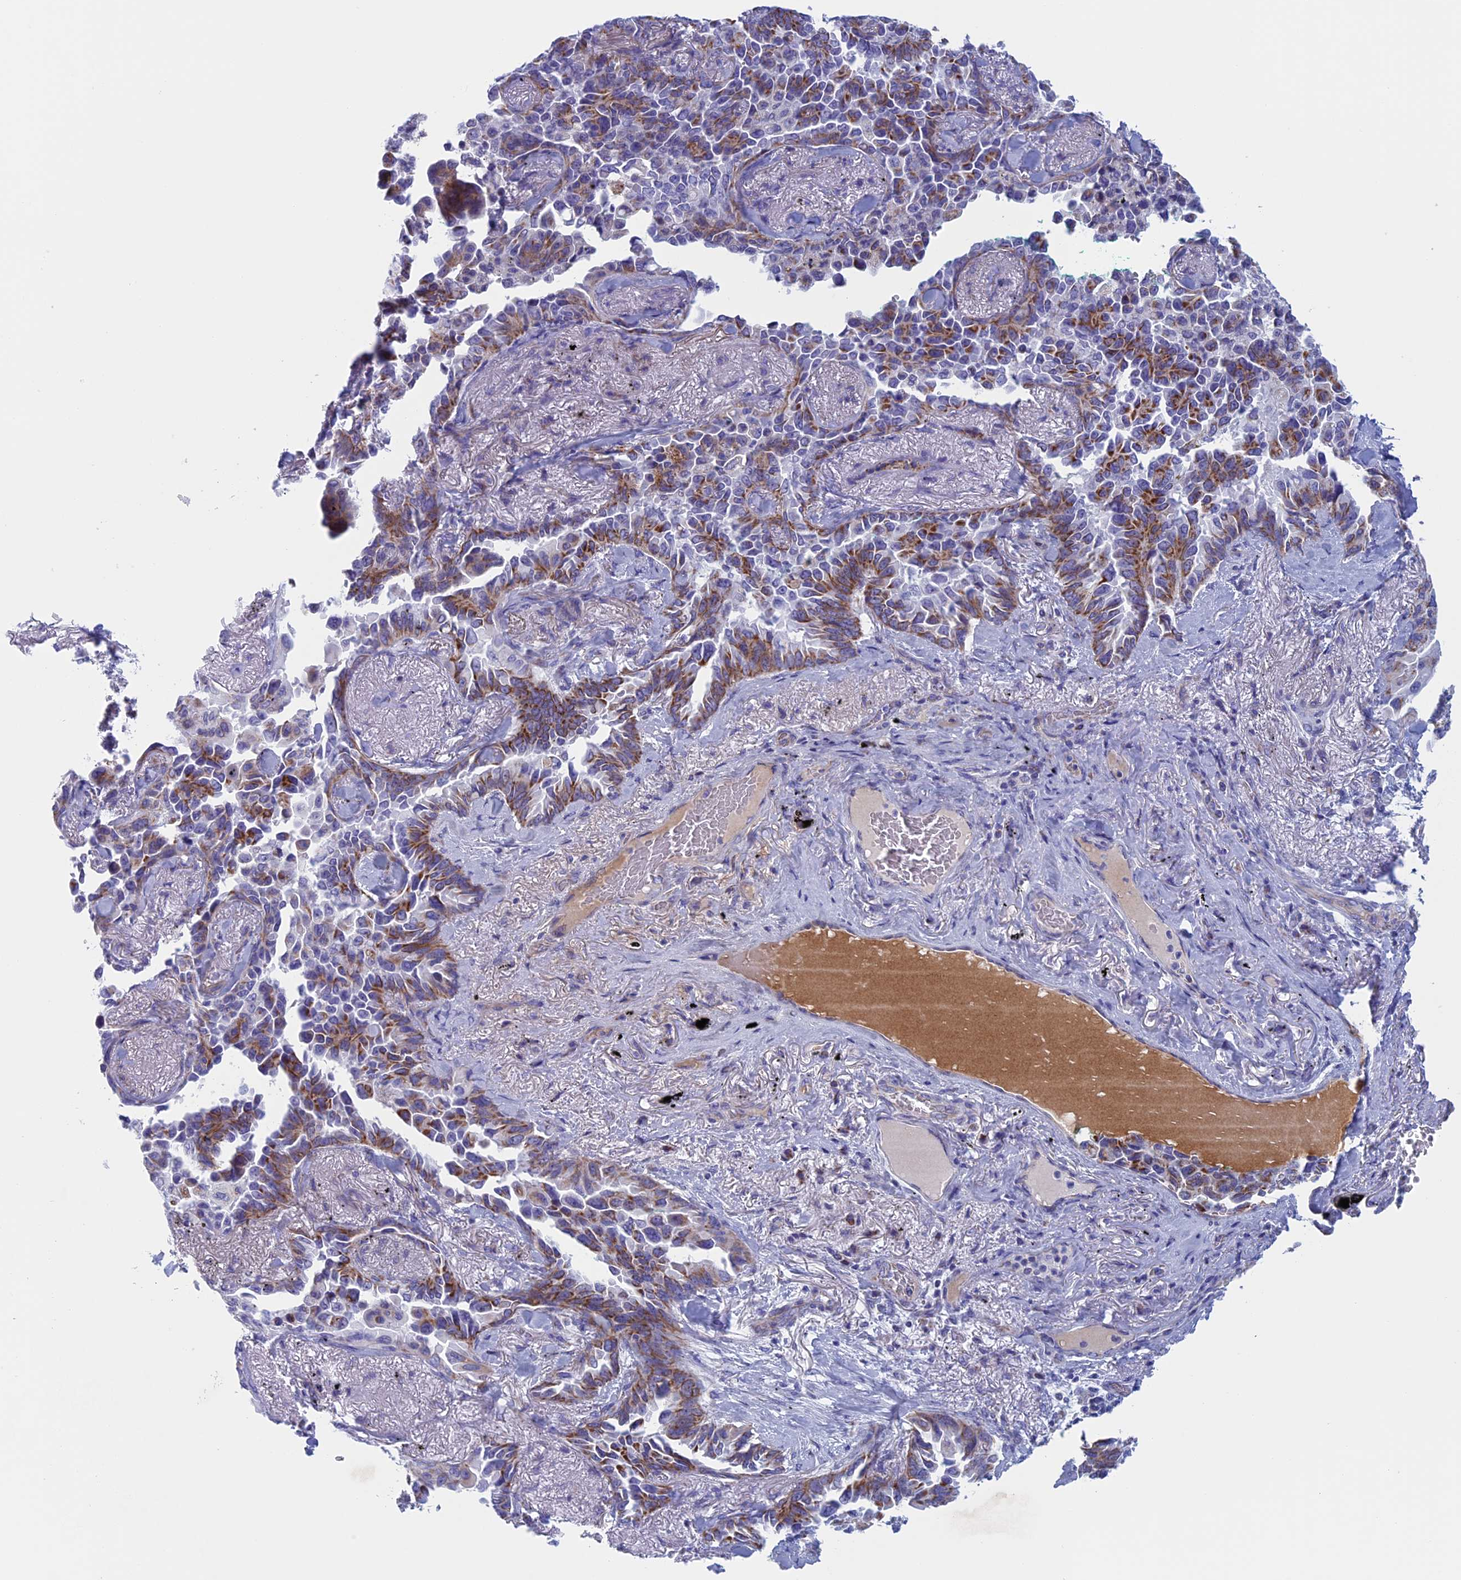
{"staining": {"intensity": "moderate", "quantity": "25%-75%", "location": "cytoplasmic/membranous"}, "tissue": "lung cancer", "cell_type": "Tumor cells", "image_type": "cancer", "snomed": [{"axis": "morphology", "description": "Adenocarcinoma, NOS"}, {"axis": "topography", "description": "Lung"}], "caption": "Lung adenocarcinoma stained for a protein displays moderate cytoplasmic/membranous positivity in tumor cells.", "gene": "NDUFB9", "patient": {"sex": "female", "age": 67}}